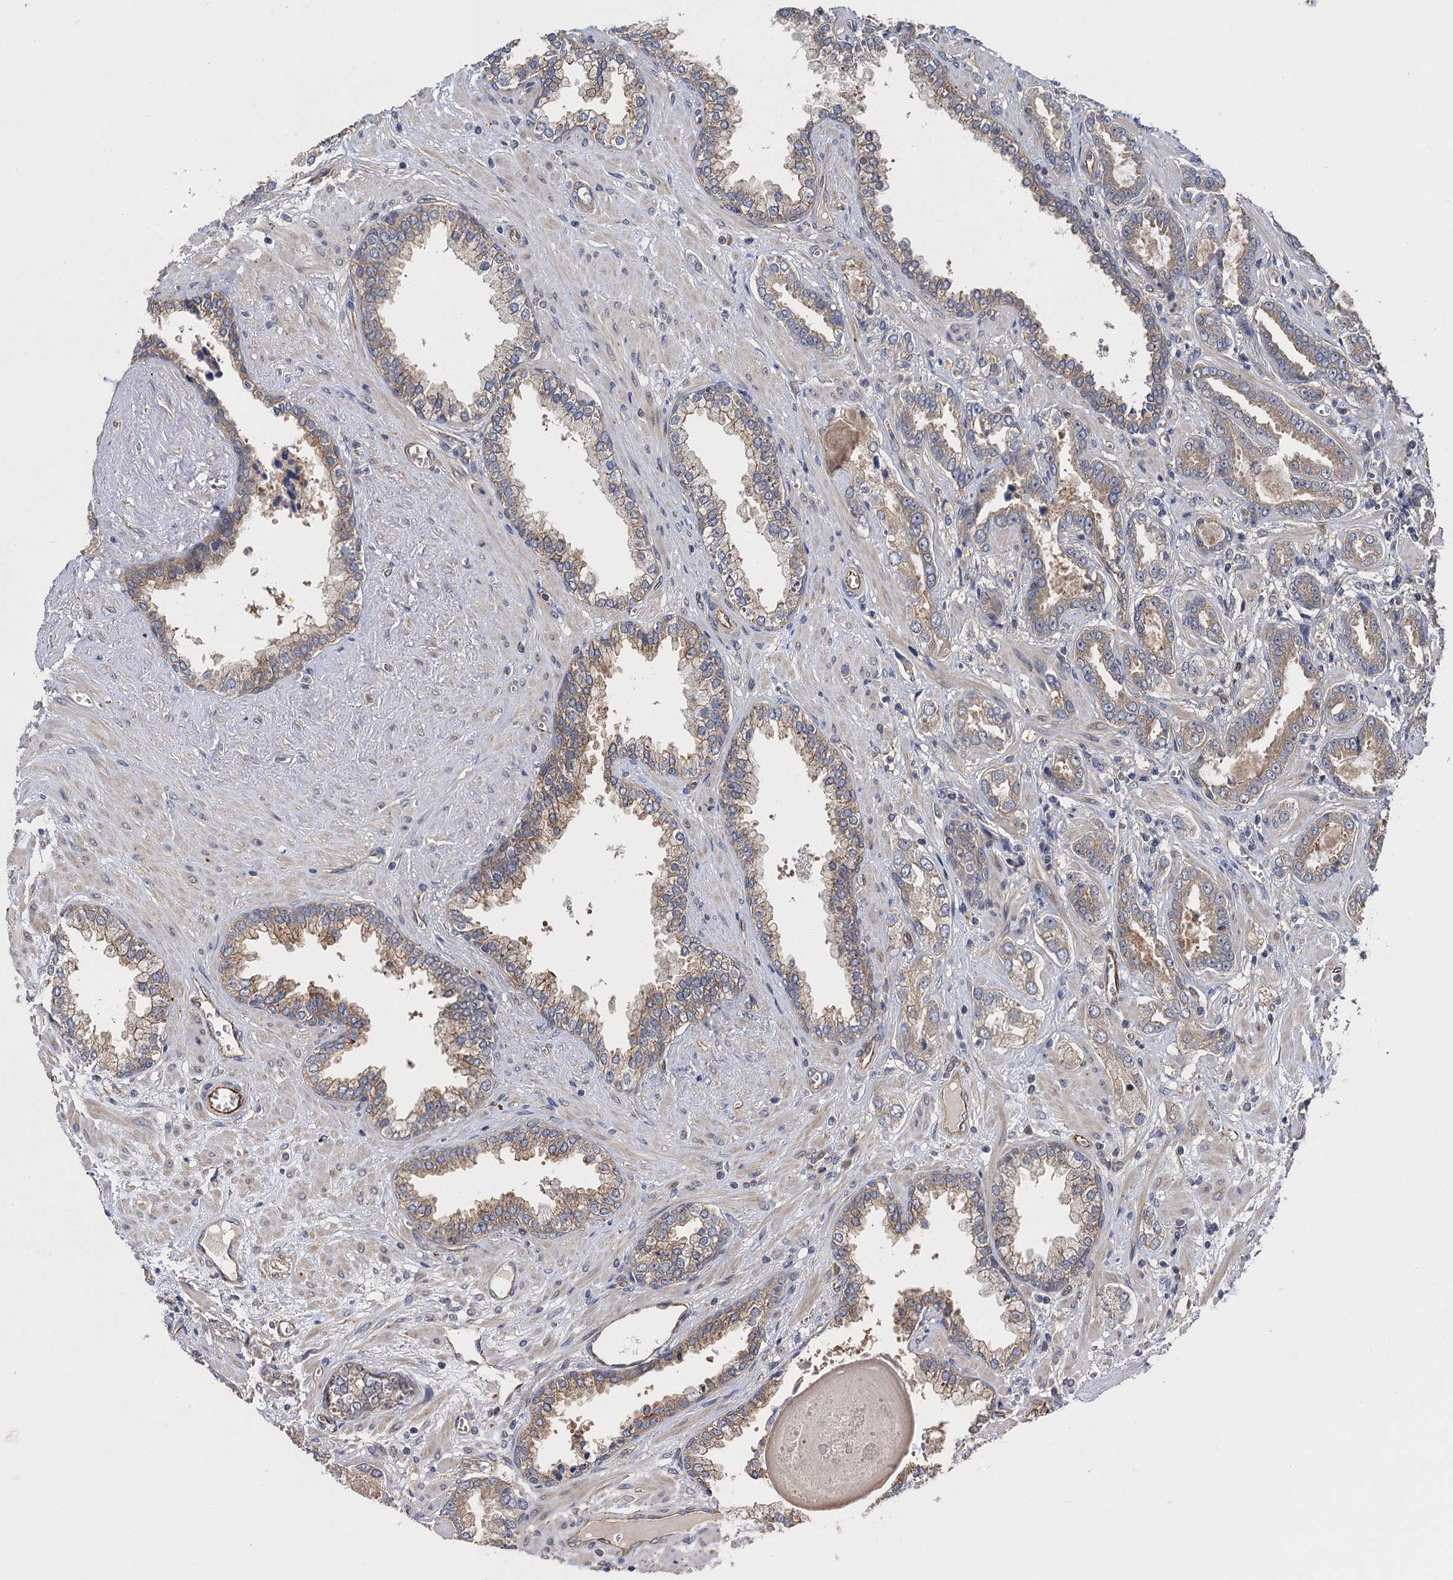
{"staining": {"intensity": "weak", "quantity": ">75%", "location": "cytoplasmic/membranous"}, "tissue": "prostate cancer", "cell_type": "Tumor cells", "image_type": "cancer", "snomed": [{"axis": "morphology", "description": "Adenocarcinoma, High grade"}, {"axis": "topography", "description": "Prostate and seminal vesicle, NOS"}], "caption": "Weak cytoplasmic/membranous protein staining is appreciated in approximately >75% of tumor cells in prostate cancer (high-grade adenocarcinoma).", "gene": "PJA2", "patient": {"sex": "male", "age": 67}}